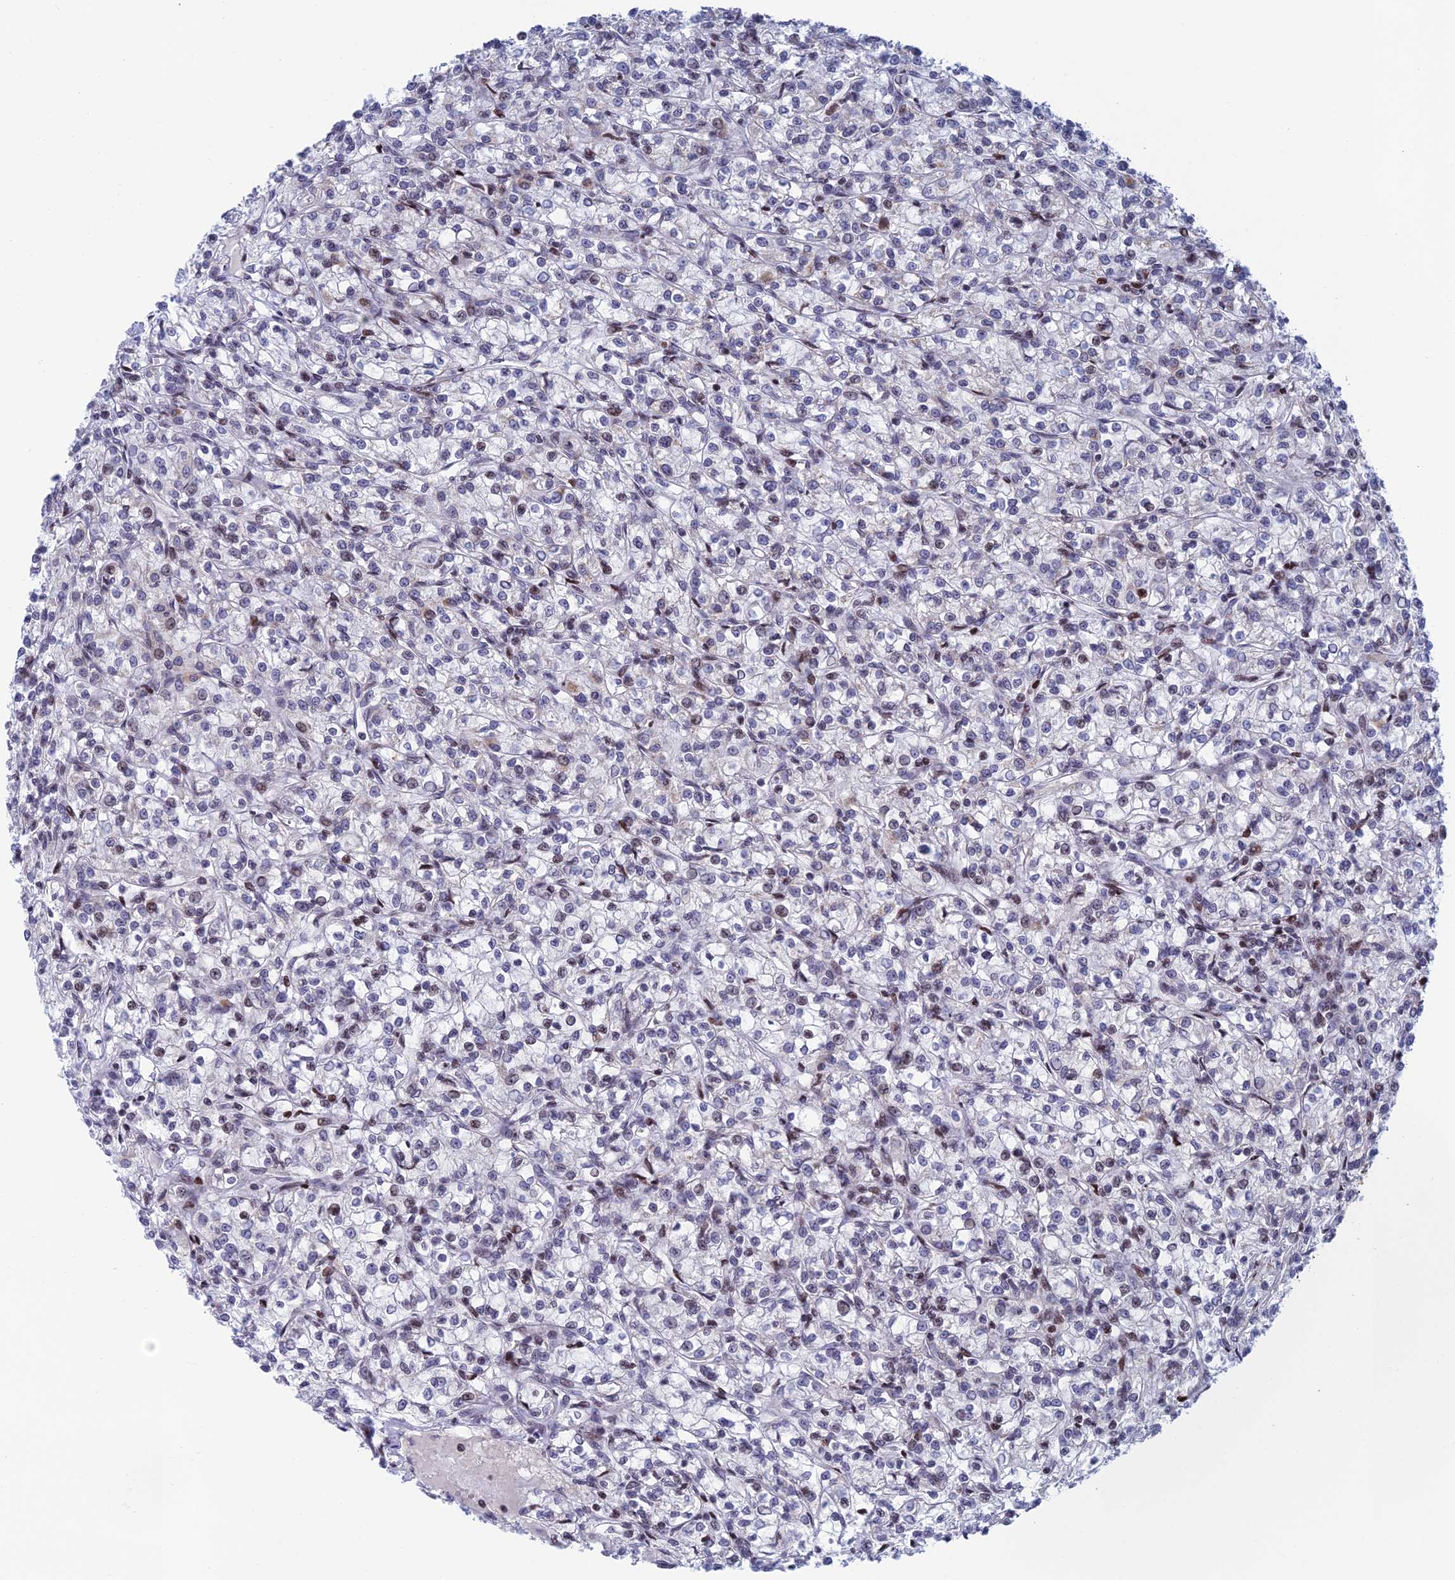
{"staining": {"intensity": "negative", "quantity": "none", "location": "none"}, "tissue": "renal cancer", "cell_type": "Tumor cells", "image_type": "cancer", "snomed": [{"axis": "morphology", "description": "Adenocarcinoma, NOS"}, {"axis": "topography", "description": "Kidney"}], "caption": "This is a micrograph of IHC staining of renal cancer (adenocarcinoma), which shows no positivity in tumor cells.", "gene": "AFF3", "patient": {"sex": "female", "age": 59}}